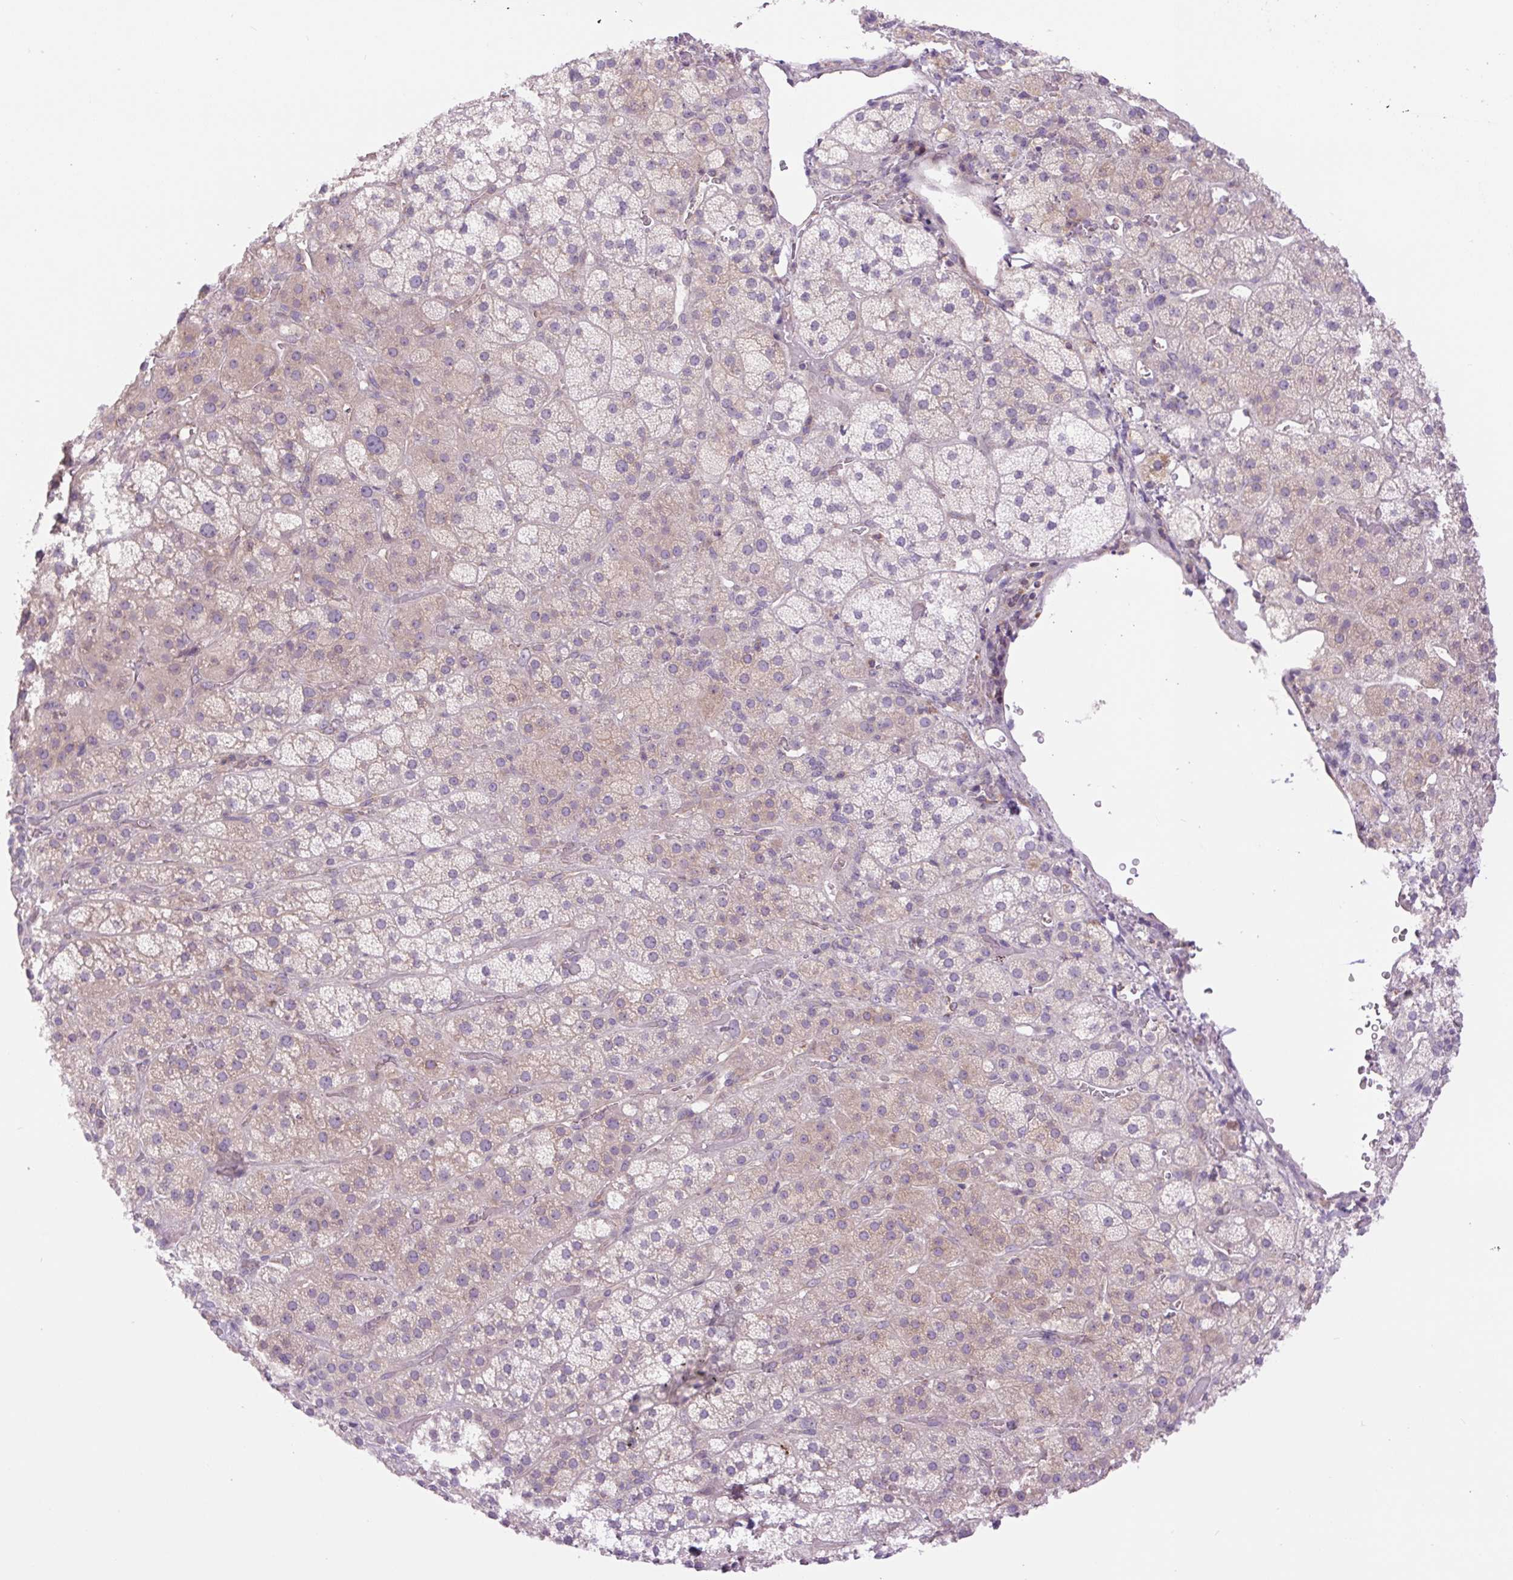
{"staining": {"intensity": "weak", "quantity": "<25%", "location": "cytoplasmic/membranous"}, "tissue": "adrenal gland", "cell_type": "Glandular cells", "image_type": "normal", "snomed": [{"axis": "morphology", "description": "Normal tissue, NOS"}, {"axis": "topography", "description": "Adrenal gland"}], "caption": "Adrenal gland stained for a protein using immunohistochemistry (IHC) exhibits no expression glandular cells.", "gene": "MINK1", "patient": {"sex": "male", "age": 57}}